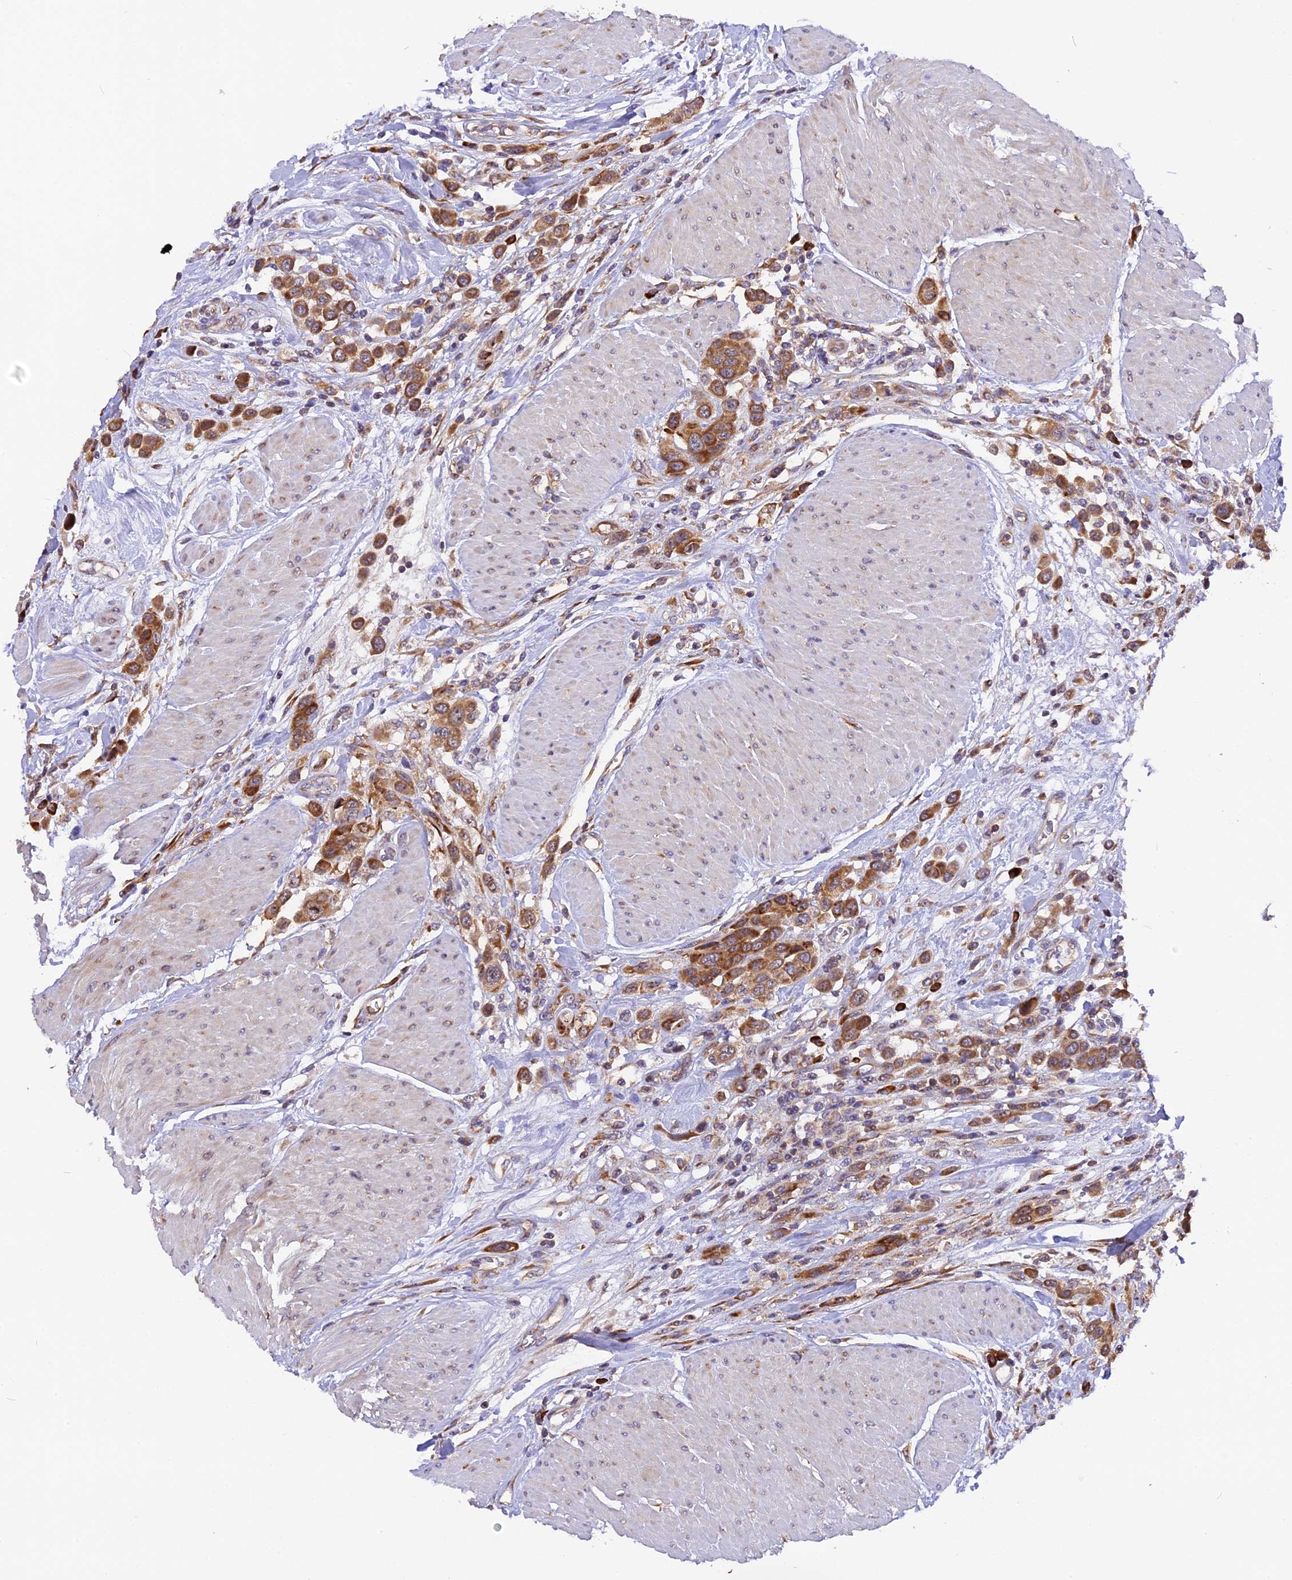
{"staining": {"intensity": "strong", "quantity": ">75%", "location": "cytoplasmic/membranous"}, "tissue": "urothelial cancer", "cell_type": "Tumor cells", "image_type": "cancer", "snomed": [{"axis": "morphology", "description": "Urothelial carcinoma, High grade"}, {"axis": "topography", "description": "Urinary bladder"}], "caption": "Immunohistochemical staining of urothelial carcinoma (high-grade) reveals high levels of strong cytoplasmic/membranous expression in about >75% of tumor cells.", "gene": "GNPTAB", "patient": {"sex": "male", "age": 50}}